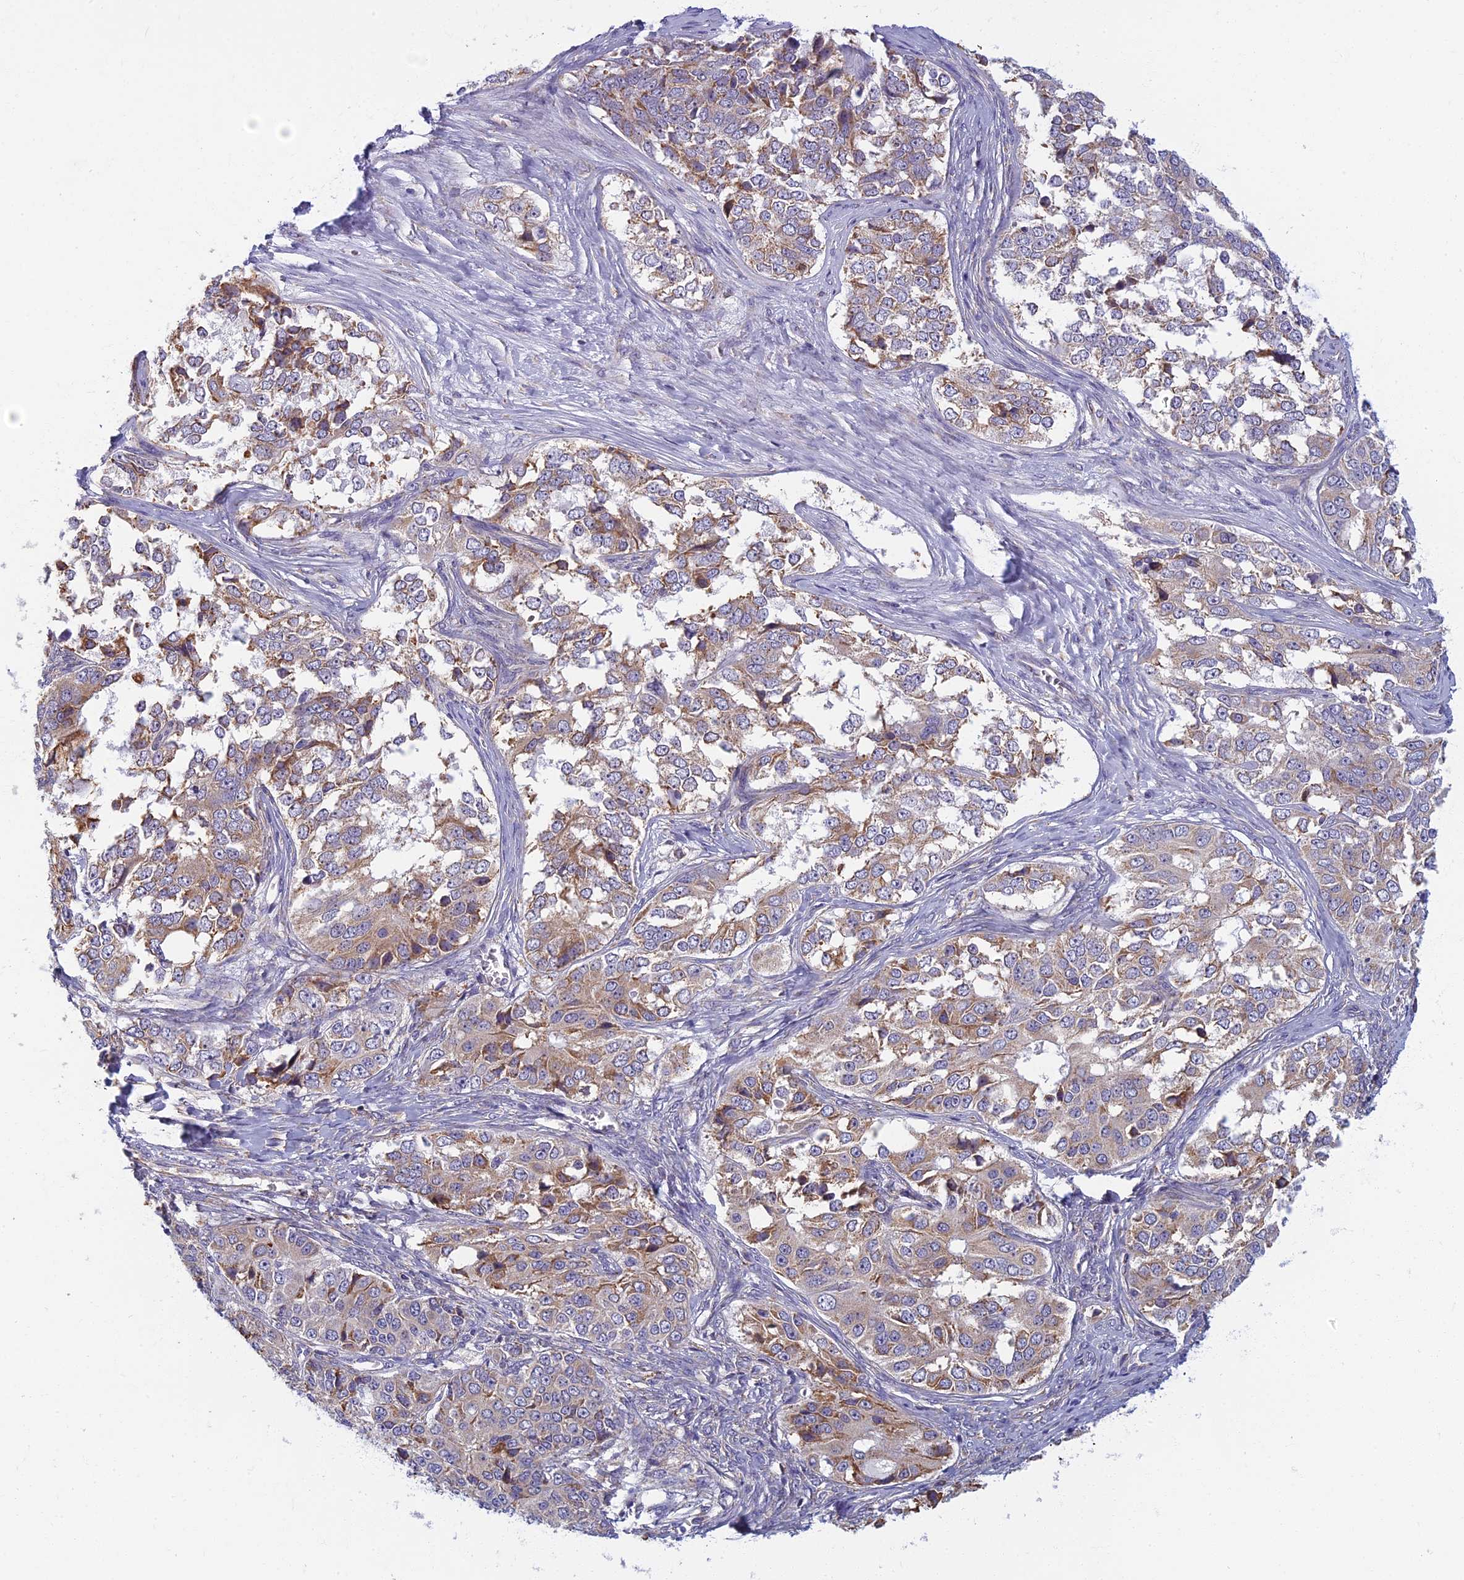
{"staining": {"intensity": "moderate", "quantity": "<25%", "location": "cytoplasmic/membranous"}, "tissue": "ovarian cancer", "cell_type": "Tumor cells", "image_type": "cancer", "snomed": [{"axis": "morphology", "description": "Carcinoma, endometroid"}, {"axis": "topography", "description": "Ovary"}], "caption": "IHC histopathology image of neoplastic tissue: human ovarian cancer (endometroid carcinoma) stained using immunohistochemistry exhibits low levels of moderate protein expression localized specifically in the cytoplasmic/membranous of tumor cells, appearing as a cytoplasmic/membranous brown color.", "gene": "DDX51", "patient": {"sex": "female", "age": 51}}